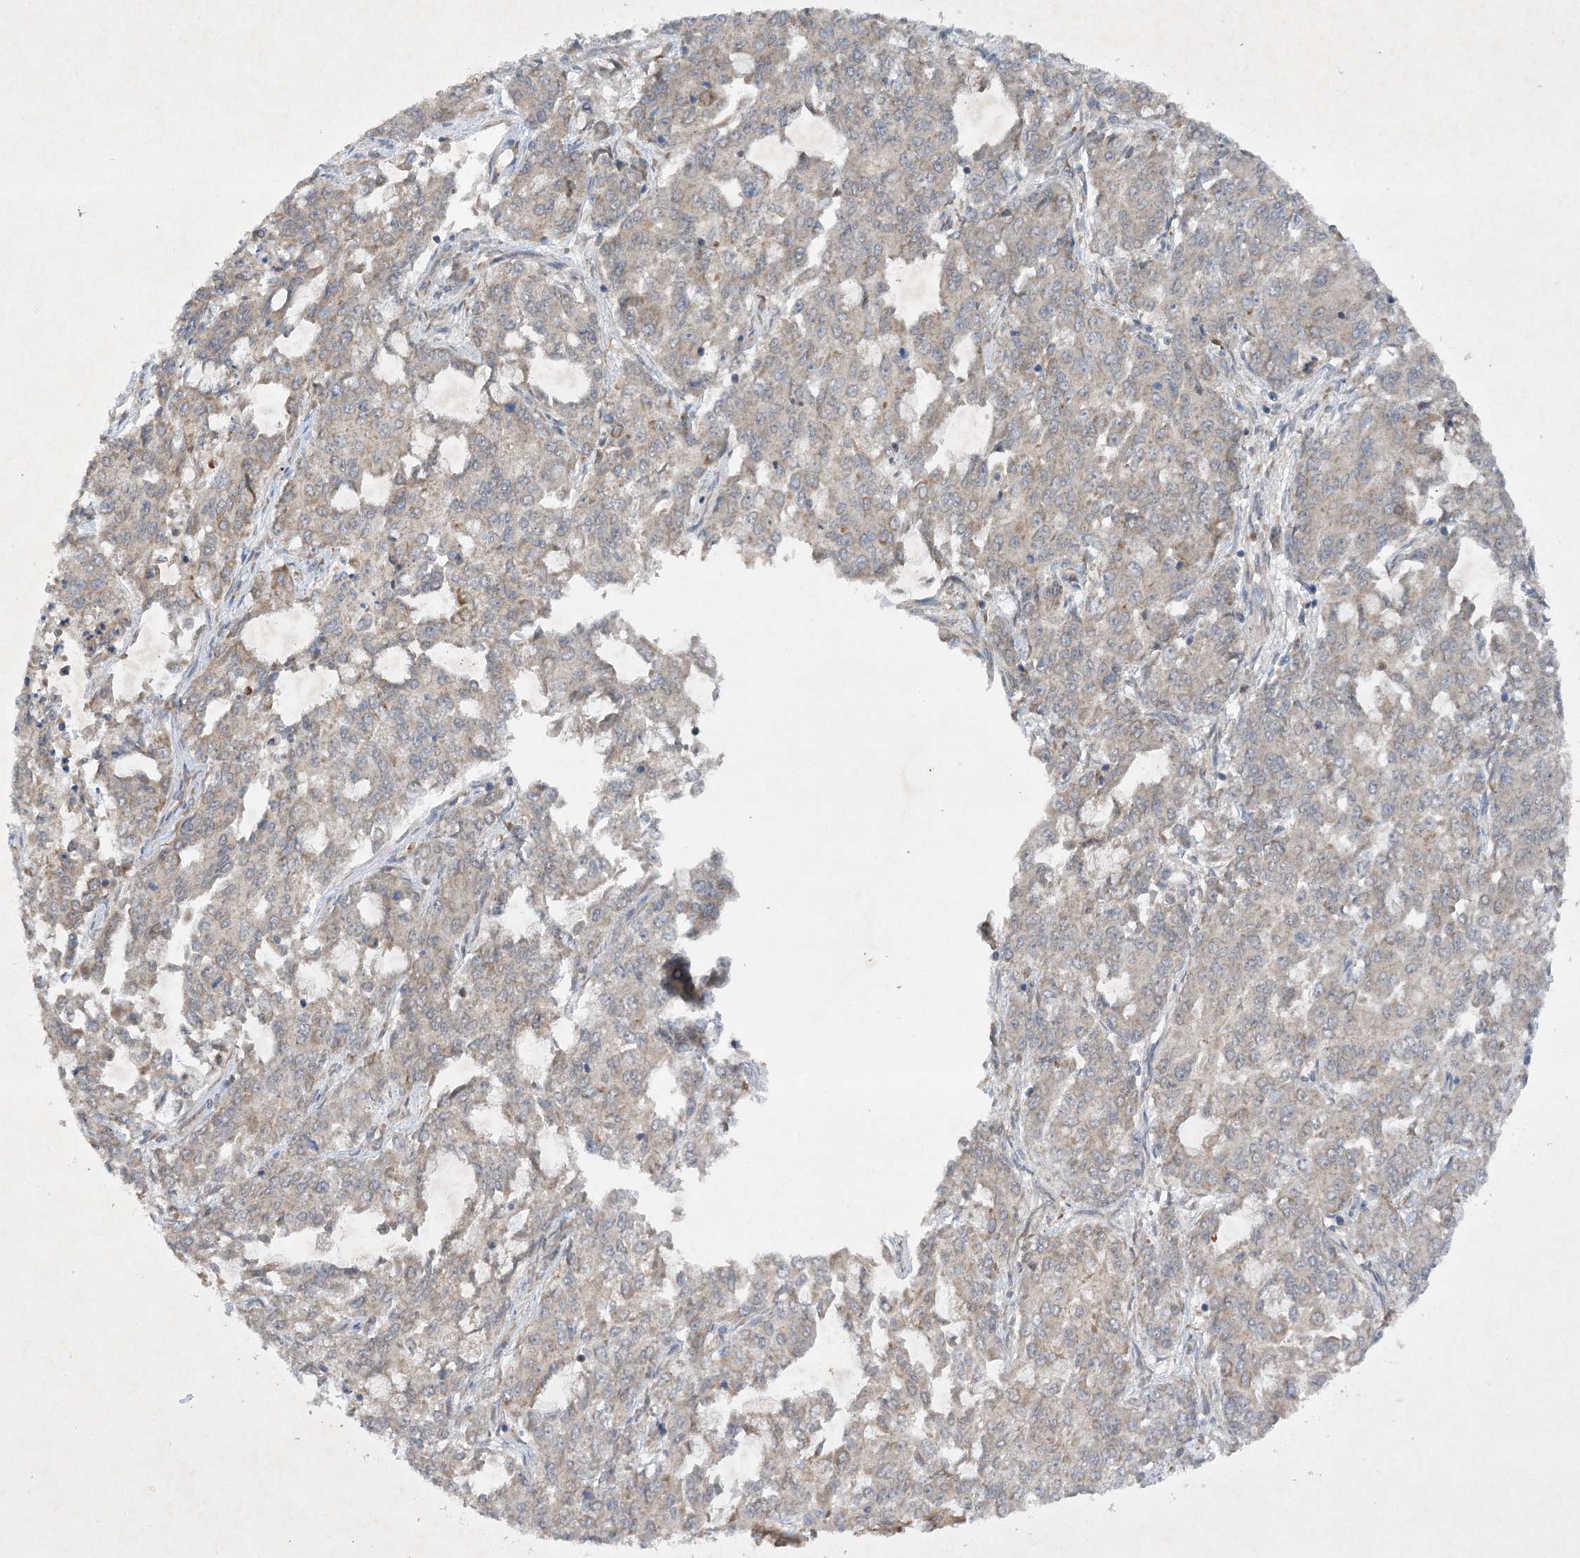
{"staining": {"intensity": "weak", "quantity": "25%-75%", "location": "cytoplasmic/membranous"}, "tissue": "endometrial cancer", "cell_type": "Tumor cells", "image_type": "cancer", "snomed": [{"axis": "morphology", "description": "Adenocarcinoma, NOS"}, {"axis": "topography", "description": "Endometrium"}], "caption": "Protein staining displays weak cytoplasmic/membranous expression in about 25%-75% of tumor cells in endometrial cancer (adenocarcinoma).", "gene": "TRAF3IP1", "patient": {"sex": "female", "age": 50}}